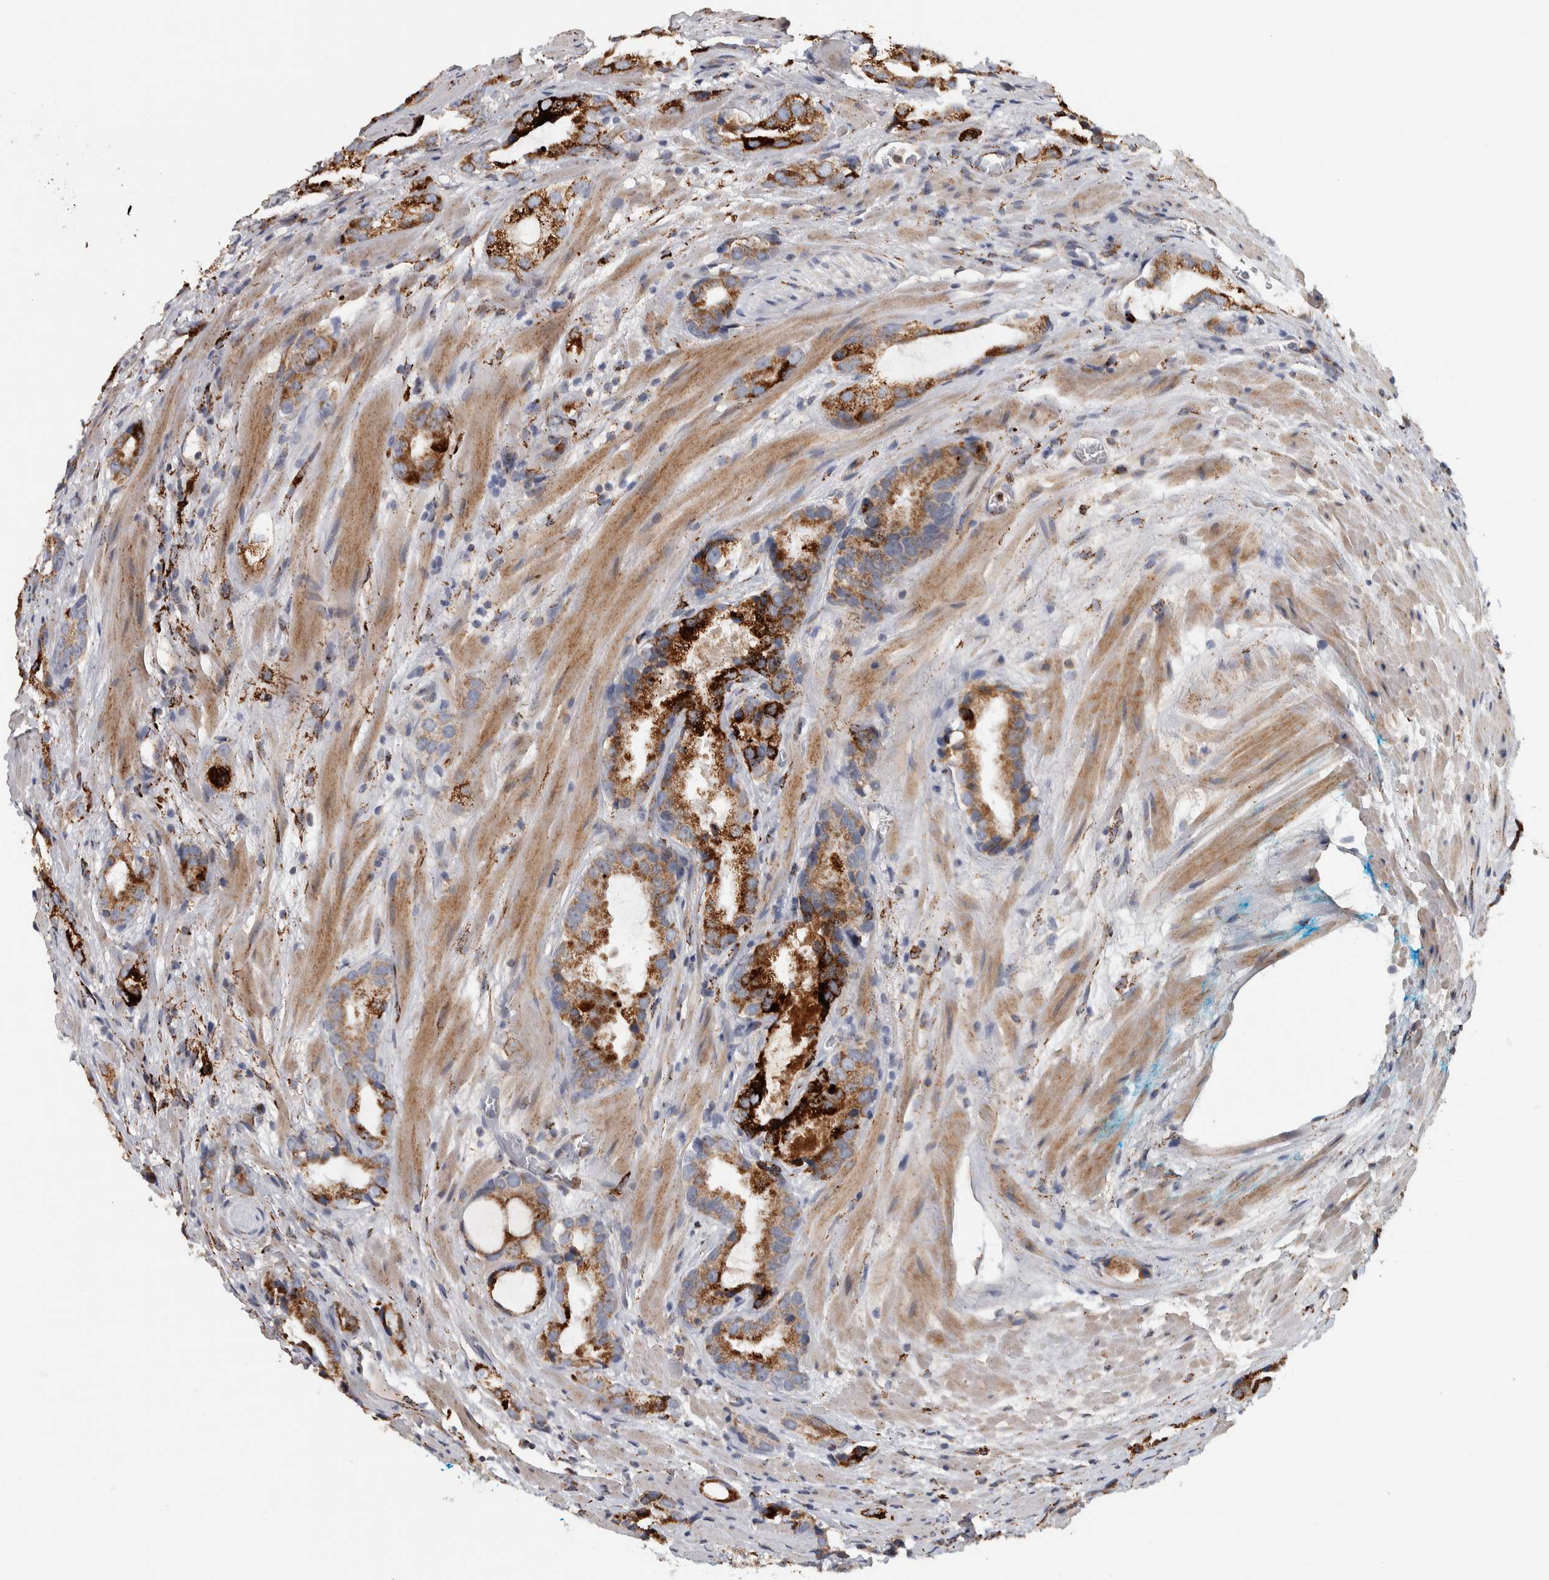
{"staining": {"intensity": "strong", "quantity": ">75%", "location": "cytoplasmic/membranous"}, "tissue": "prostate cancer", "cell_type": "Tumor cells", "image_type": "cancer", "snomed": [{"axis": "morphology", "description": "Adenocarcinoma, High grade"}, {"axis": "topography", "description": "Prostate"}], "caption": "A micrograph showing strong cytoplasmic/membranous staining in about >75% of tumor cells in prostate cancer, as visualized by brown immunohistochemical staining.", "gene": "FAM78A", "patient": {"sex": "male", "age": 63}}